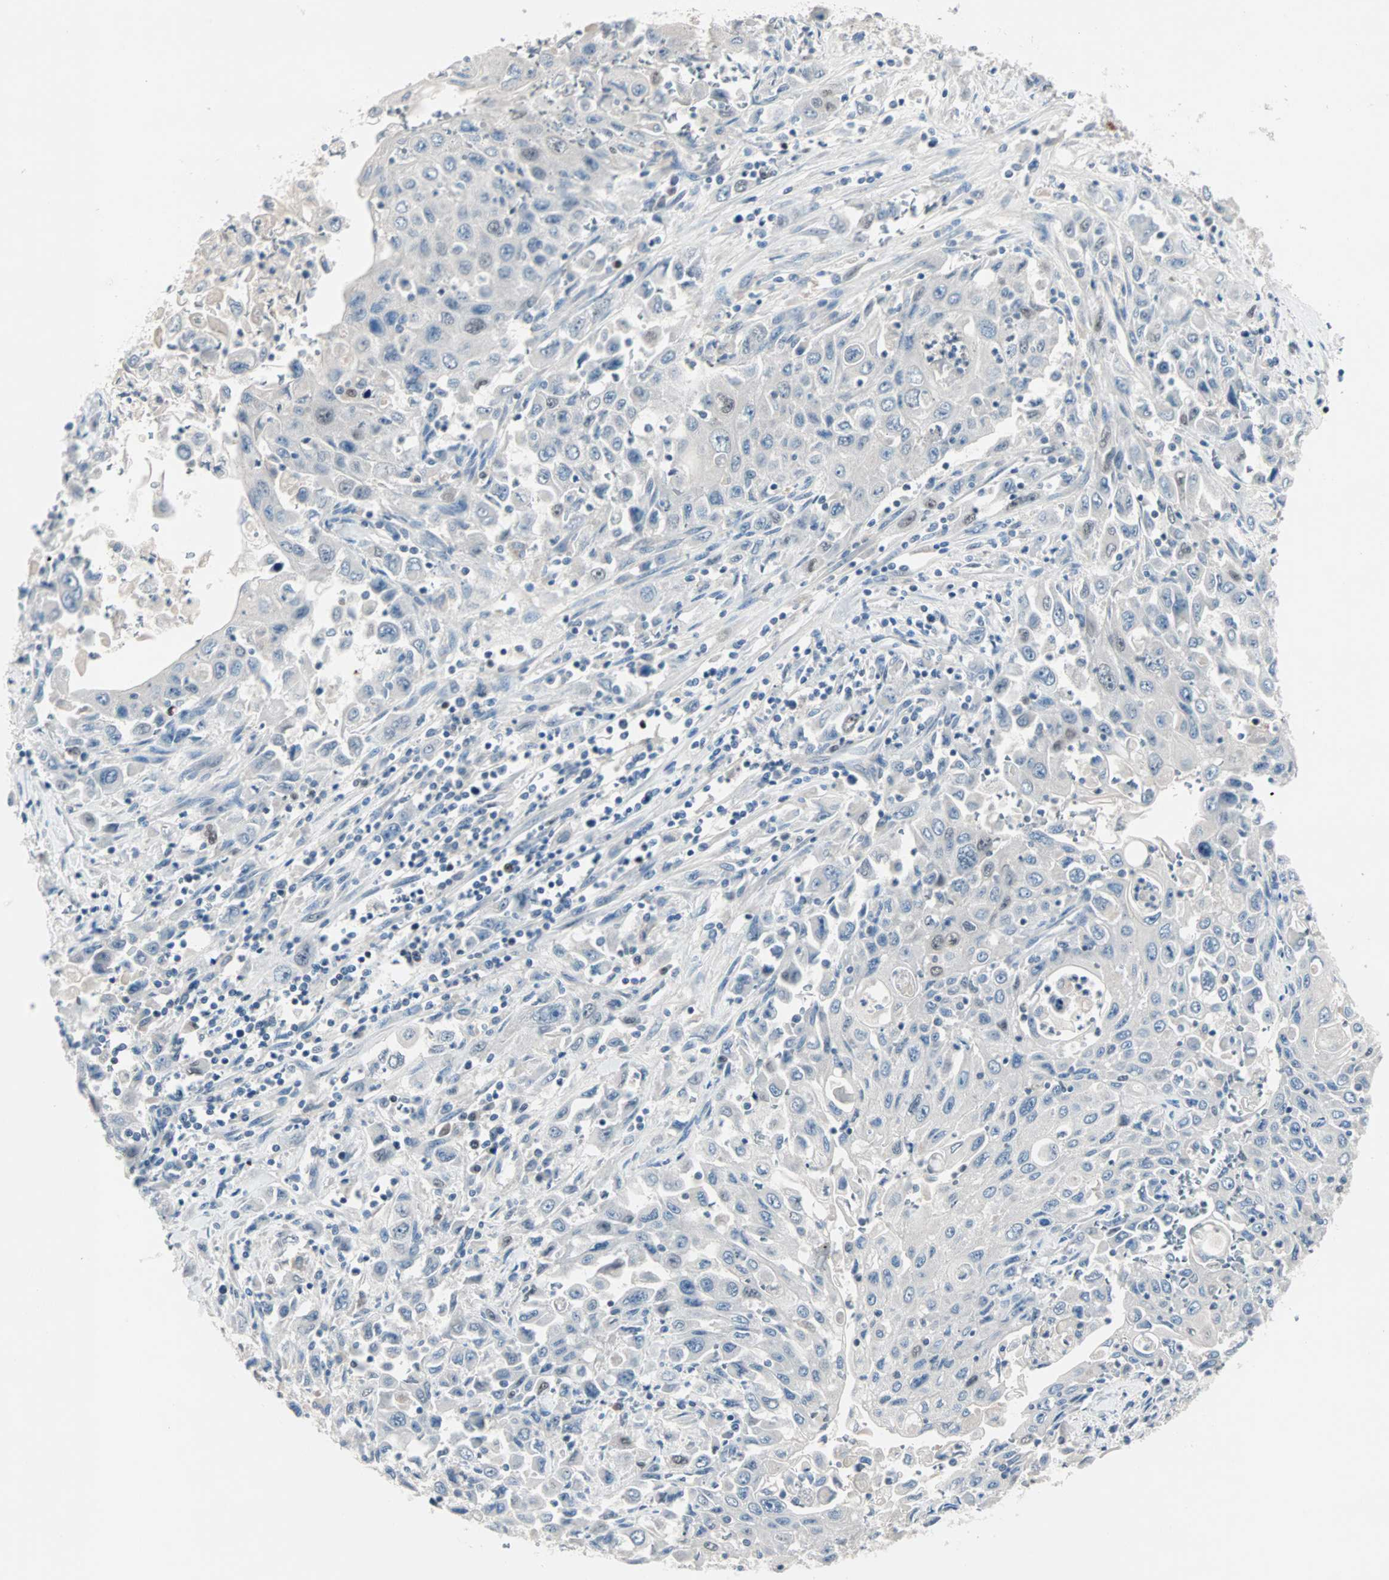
{"staining": {"intensity": "negative", "quantity": "none", "location": "none"}, "tissue": "pancreatic cancer", "cell_type": "Tumor cells", "image_type": "cancer", "snomed": [{"axis": "morphology", "description": "Adenocarcinoma, NOS"}, {"axis": "topography", "description": "Pancreas"}], "caption": "Micrograph shows no significant protein expression in tumor cells of pancreatic cancer (adenocarcinoma). (Brightfield microscopy of DAB (3,3'-diaminobenzidine) IHC at high magnification).", "gene": "CCNE2", "patient": {"sex": "male", "age": 70}}